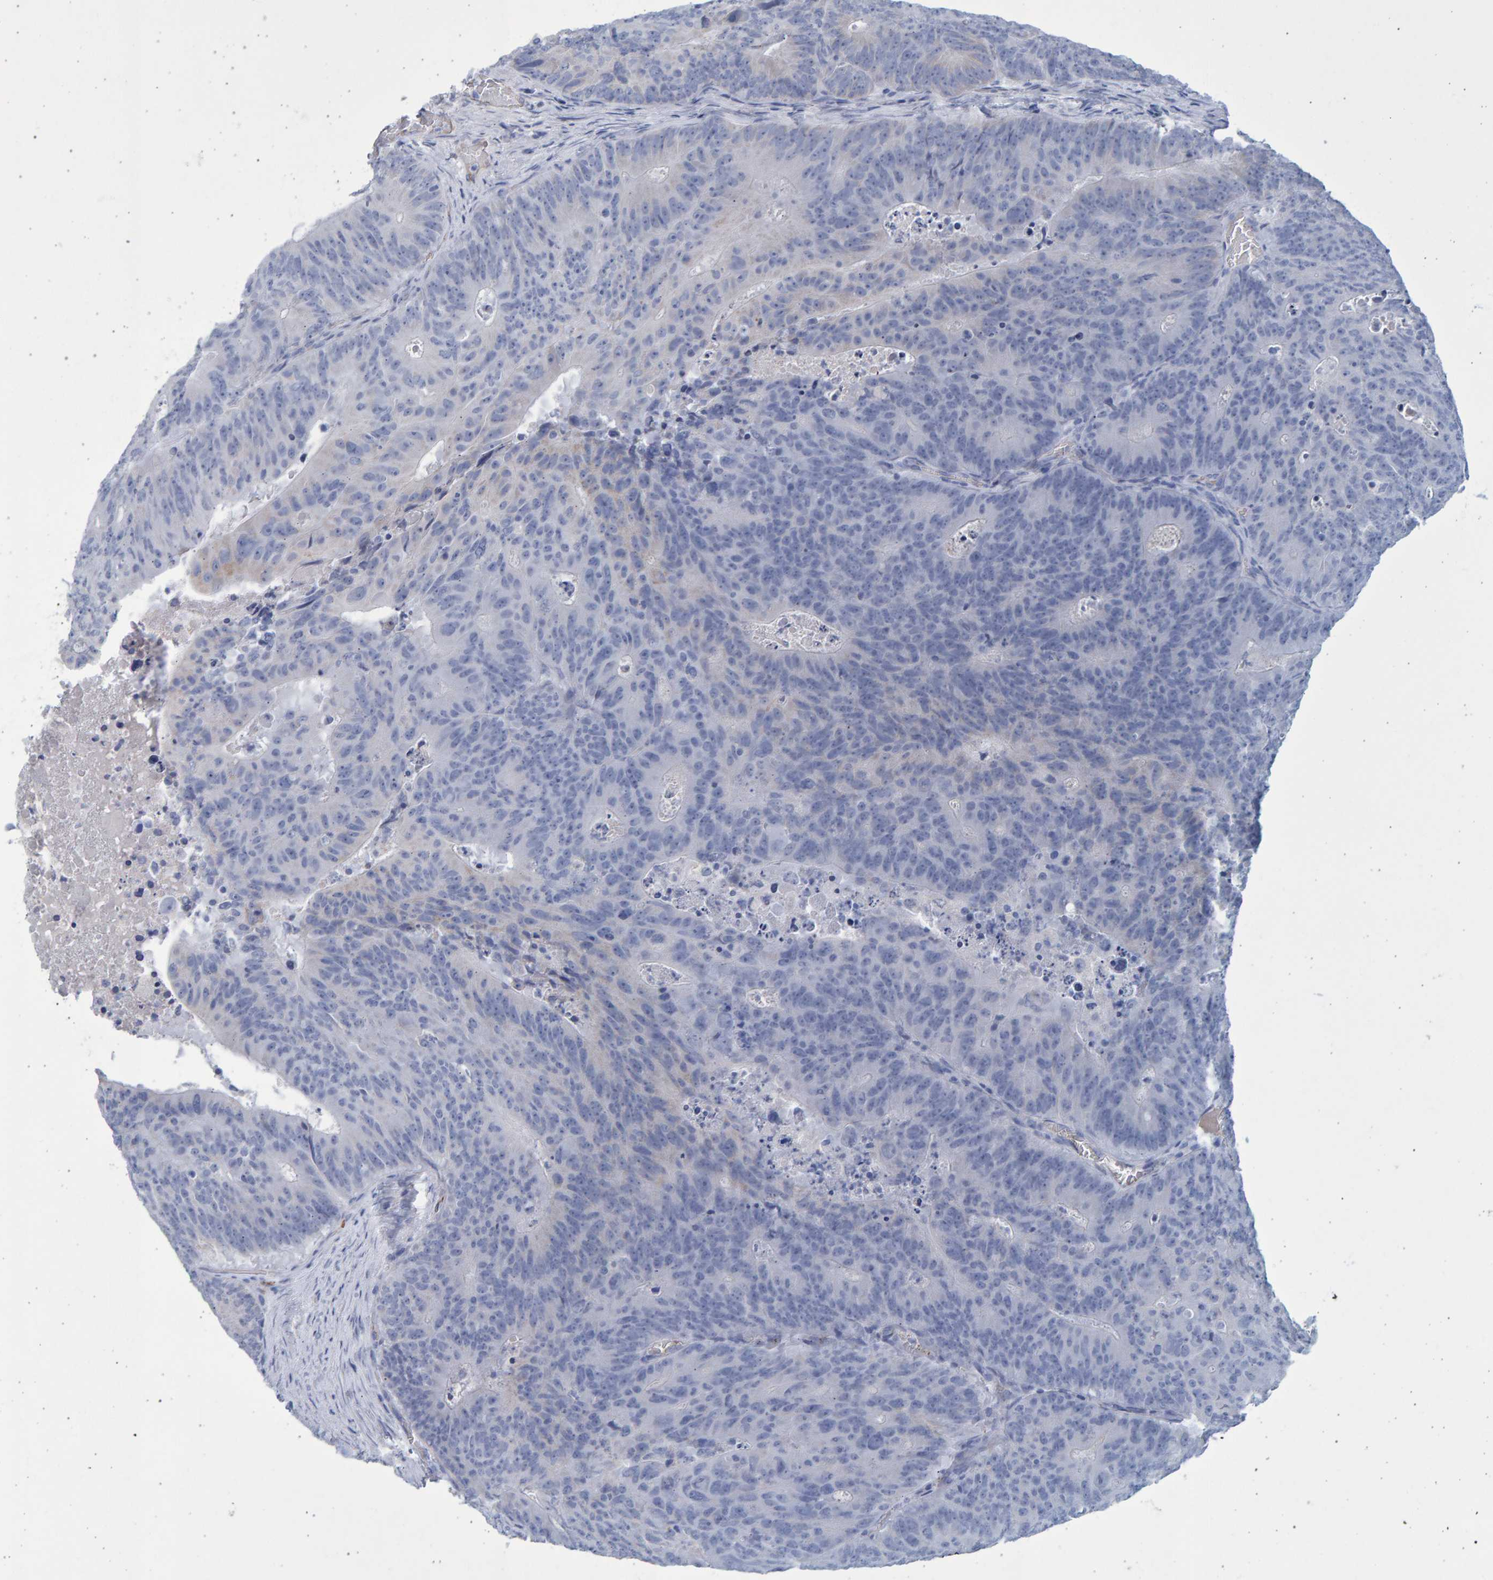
{"staining": {"intensity": "negative", "quantity": "none", "location": "none"}, "tissue": "colorectal cancer", "cell_type": "Tumor cells", "image_type": "cancer", "snomed": [{"axis": "morphology", "description": "Adenocarcinoma, NOS"}, {"axis": "topography", "description": "Colon"}], "caption": "IHC of colorectal cancer (adenocarcinoma) displays no positivity in tumor cells.", "gene": "SLC34A3", "patient": {"sex": "male", "age": 87}}